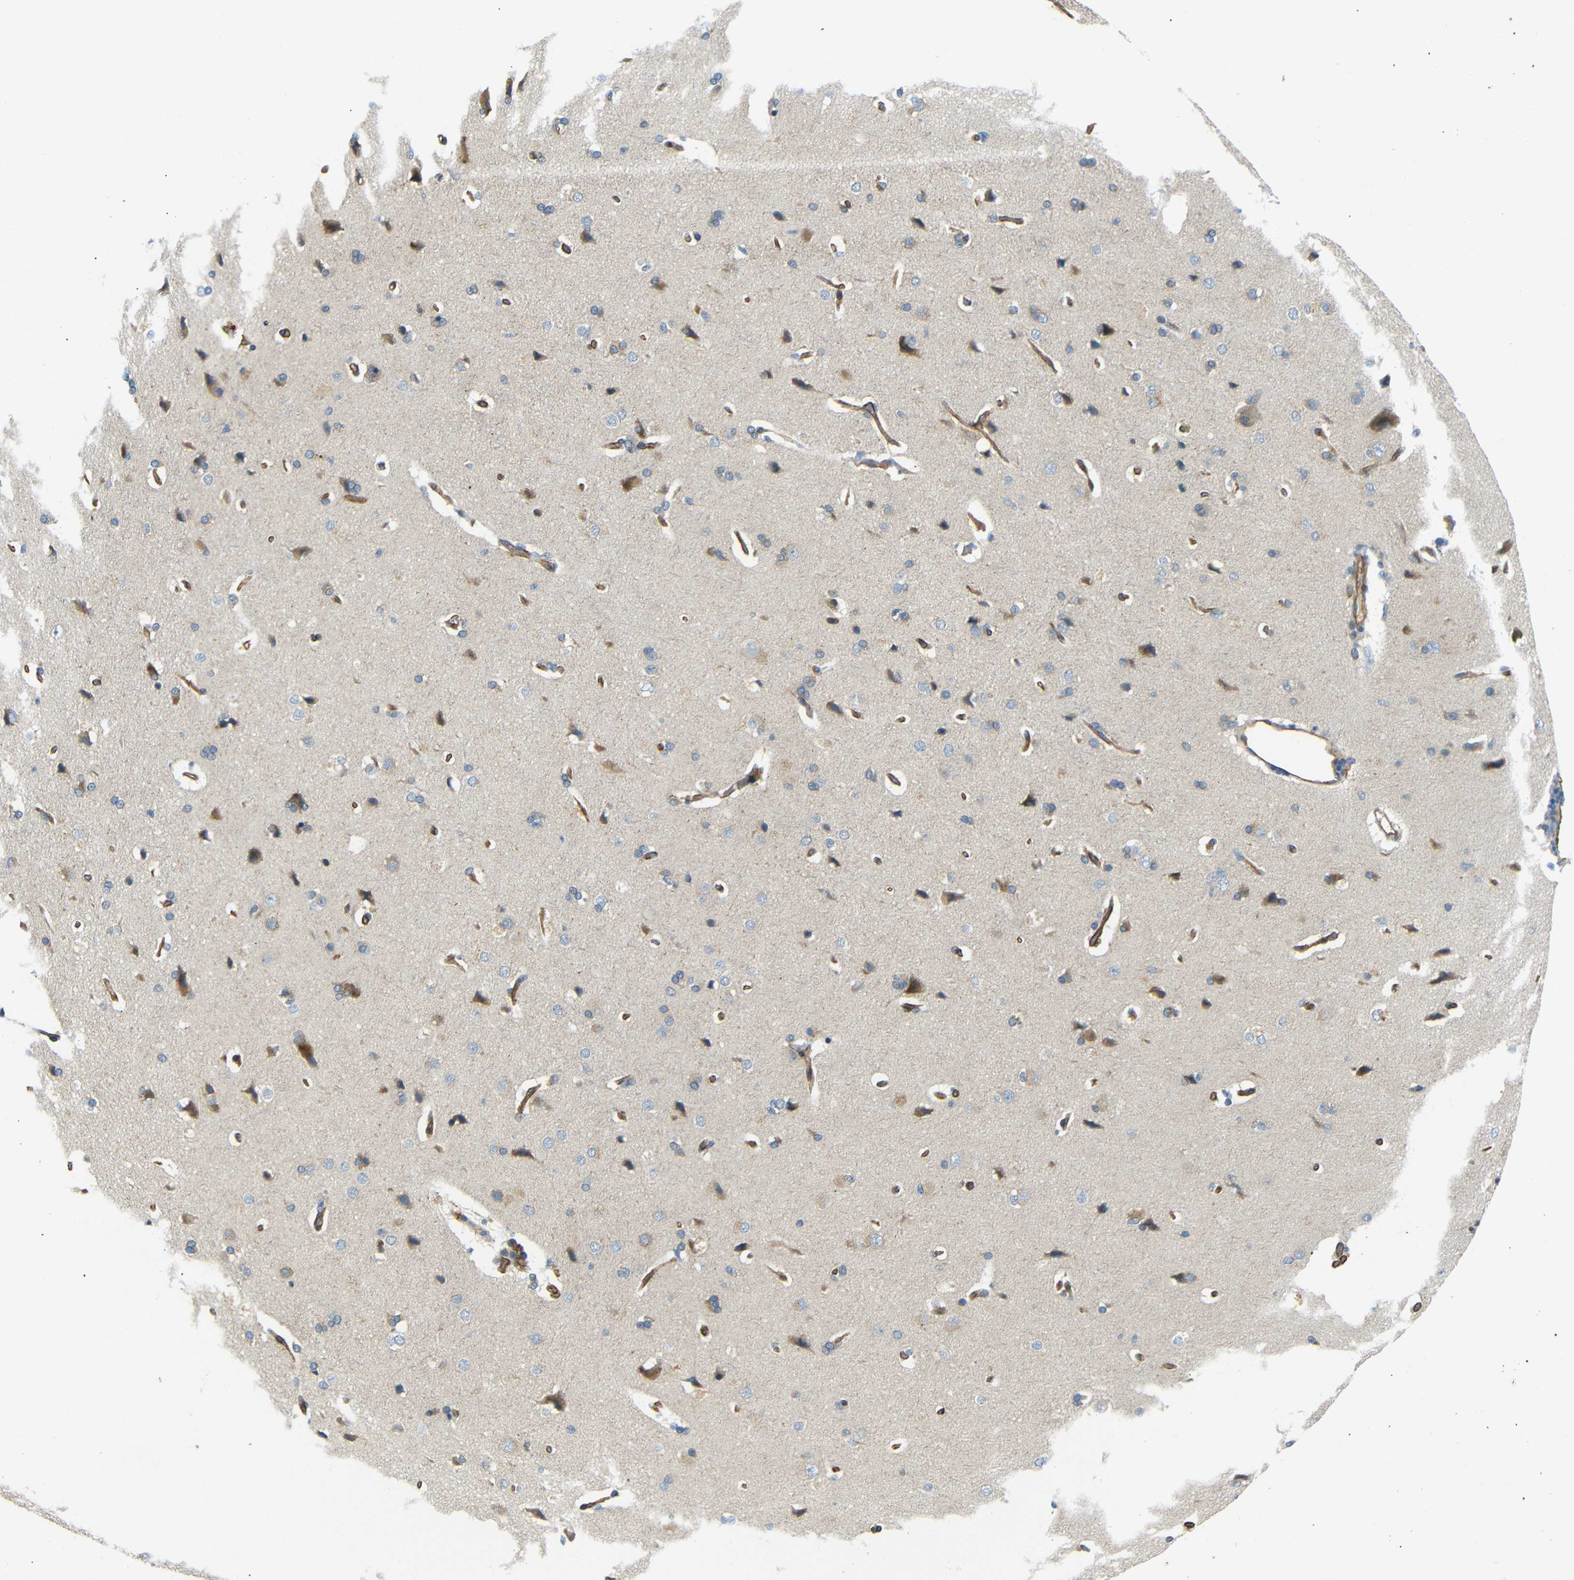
{"staining": {"intensity": "moderate", "quantity": ">75%", "location": "cytoplasmic/membranous"}, "tissue": "cerebral cortex", "cell_type": "Endothelial cells", "image_type": "normal", "snomed": [{"axis": "morphology", "description": "Normal tissue, NOS"}, {"axis": "topography", "description": "Cerebral cortex"}], "caption": "Cerebral cortex stained with immunohistochemistry (IHC) displays moderate cytoplasmic/membranous positivity in approximately >75% of endothelial cells. (IHC, brightfield microscopy, high magnification).", "gene": "MYO1B", "patient": {"sex": "male", "age": 62}}